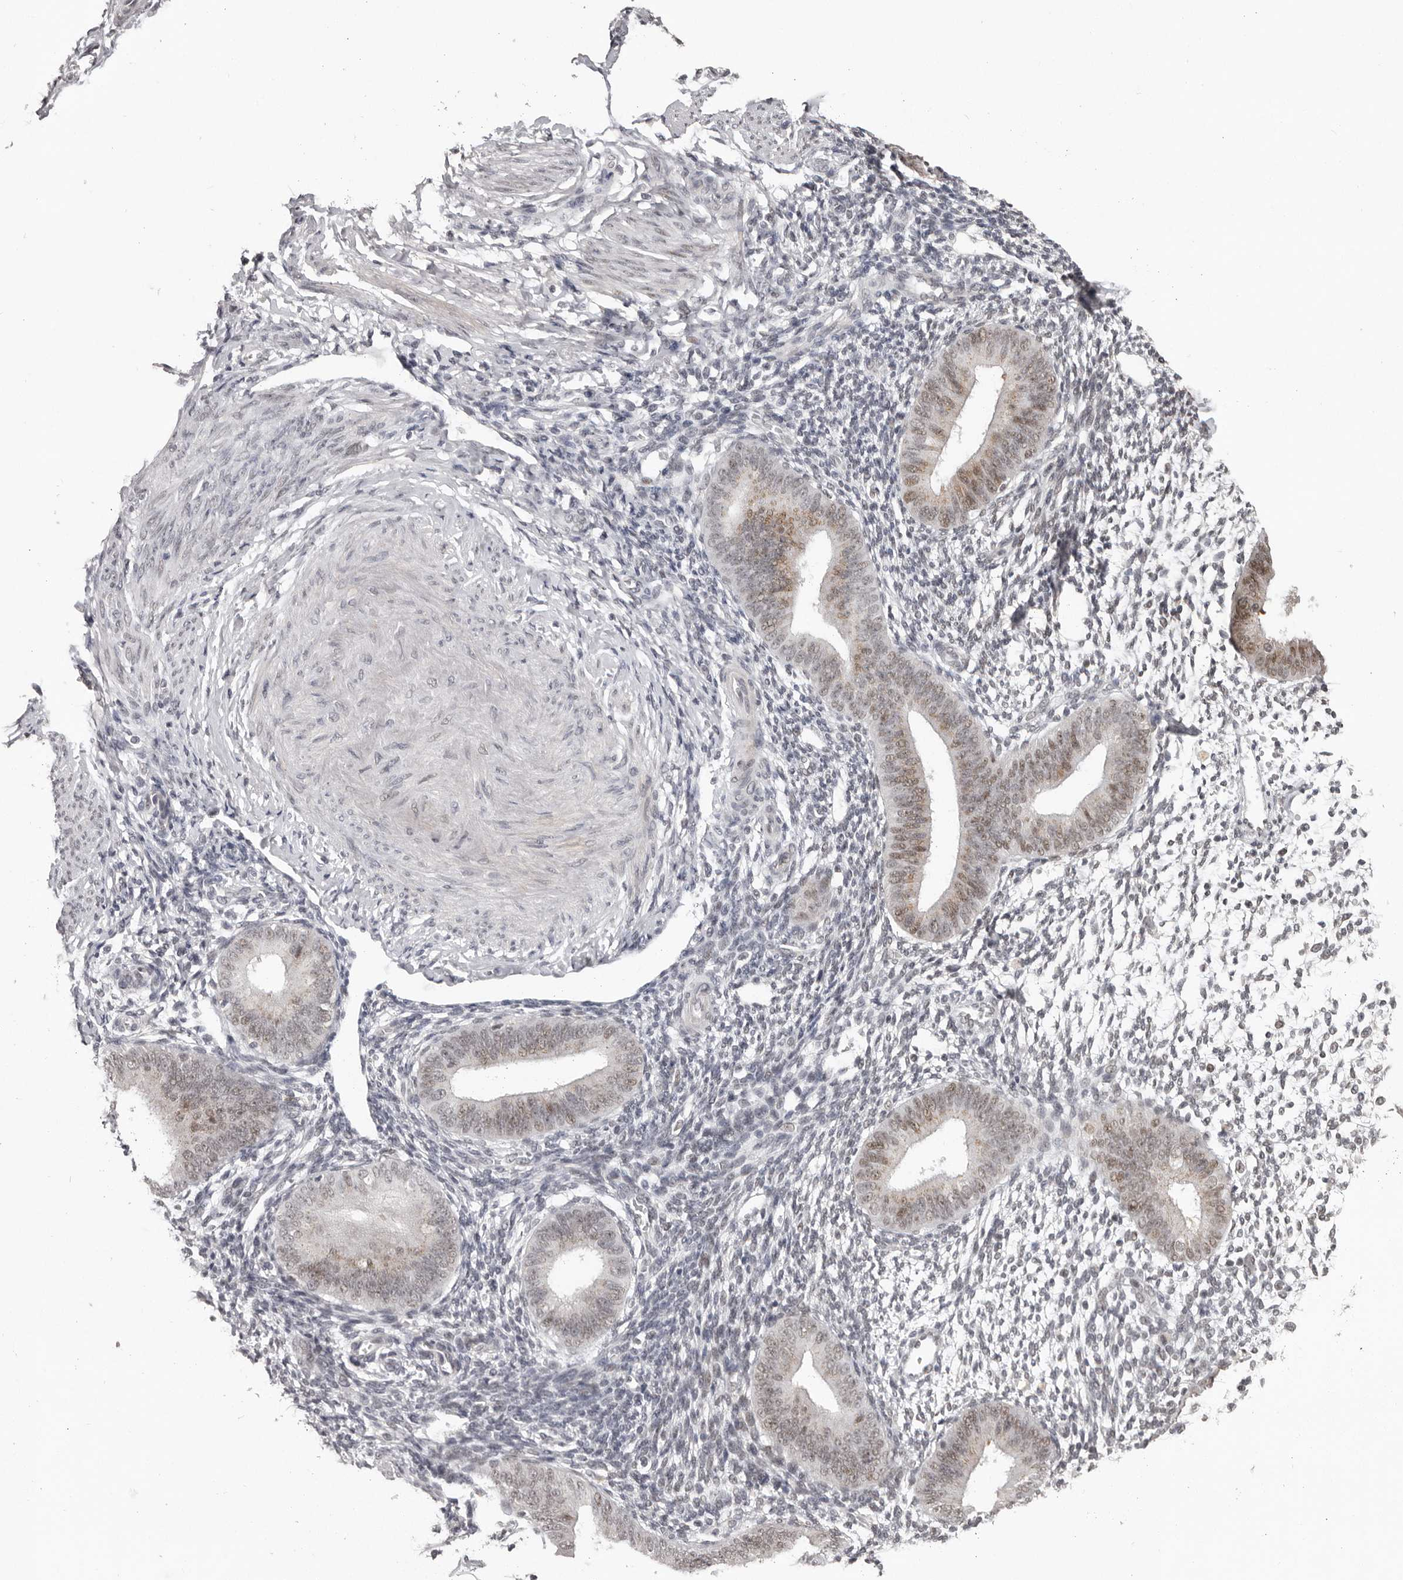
{"staining": {"intensity": "negative", "quantity": "none", "location": "none"}, "tissue": "endometrium", "cell_type": "Cells in endometrial stroma", "image_type": "normal", "snomed": [{"axis": "morphology", "description": "Normal tissue, NOS"}, {"axis": "topography", "description": "Uterus"}, {"axis": "topography", "description": "Endometrium"}], "caption": "DAB immunohistochemical staining of benign human endometrium exhibits no significant staining in cells in endometrial stroma. (Stains: DAB immunohistochemistry (IHC) with hematoxylin counter stain, Microscopy: brightfield microscopy at high magnification).", "gene": "SRCAP", "patient": {"sex": "female", "age": 48}}